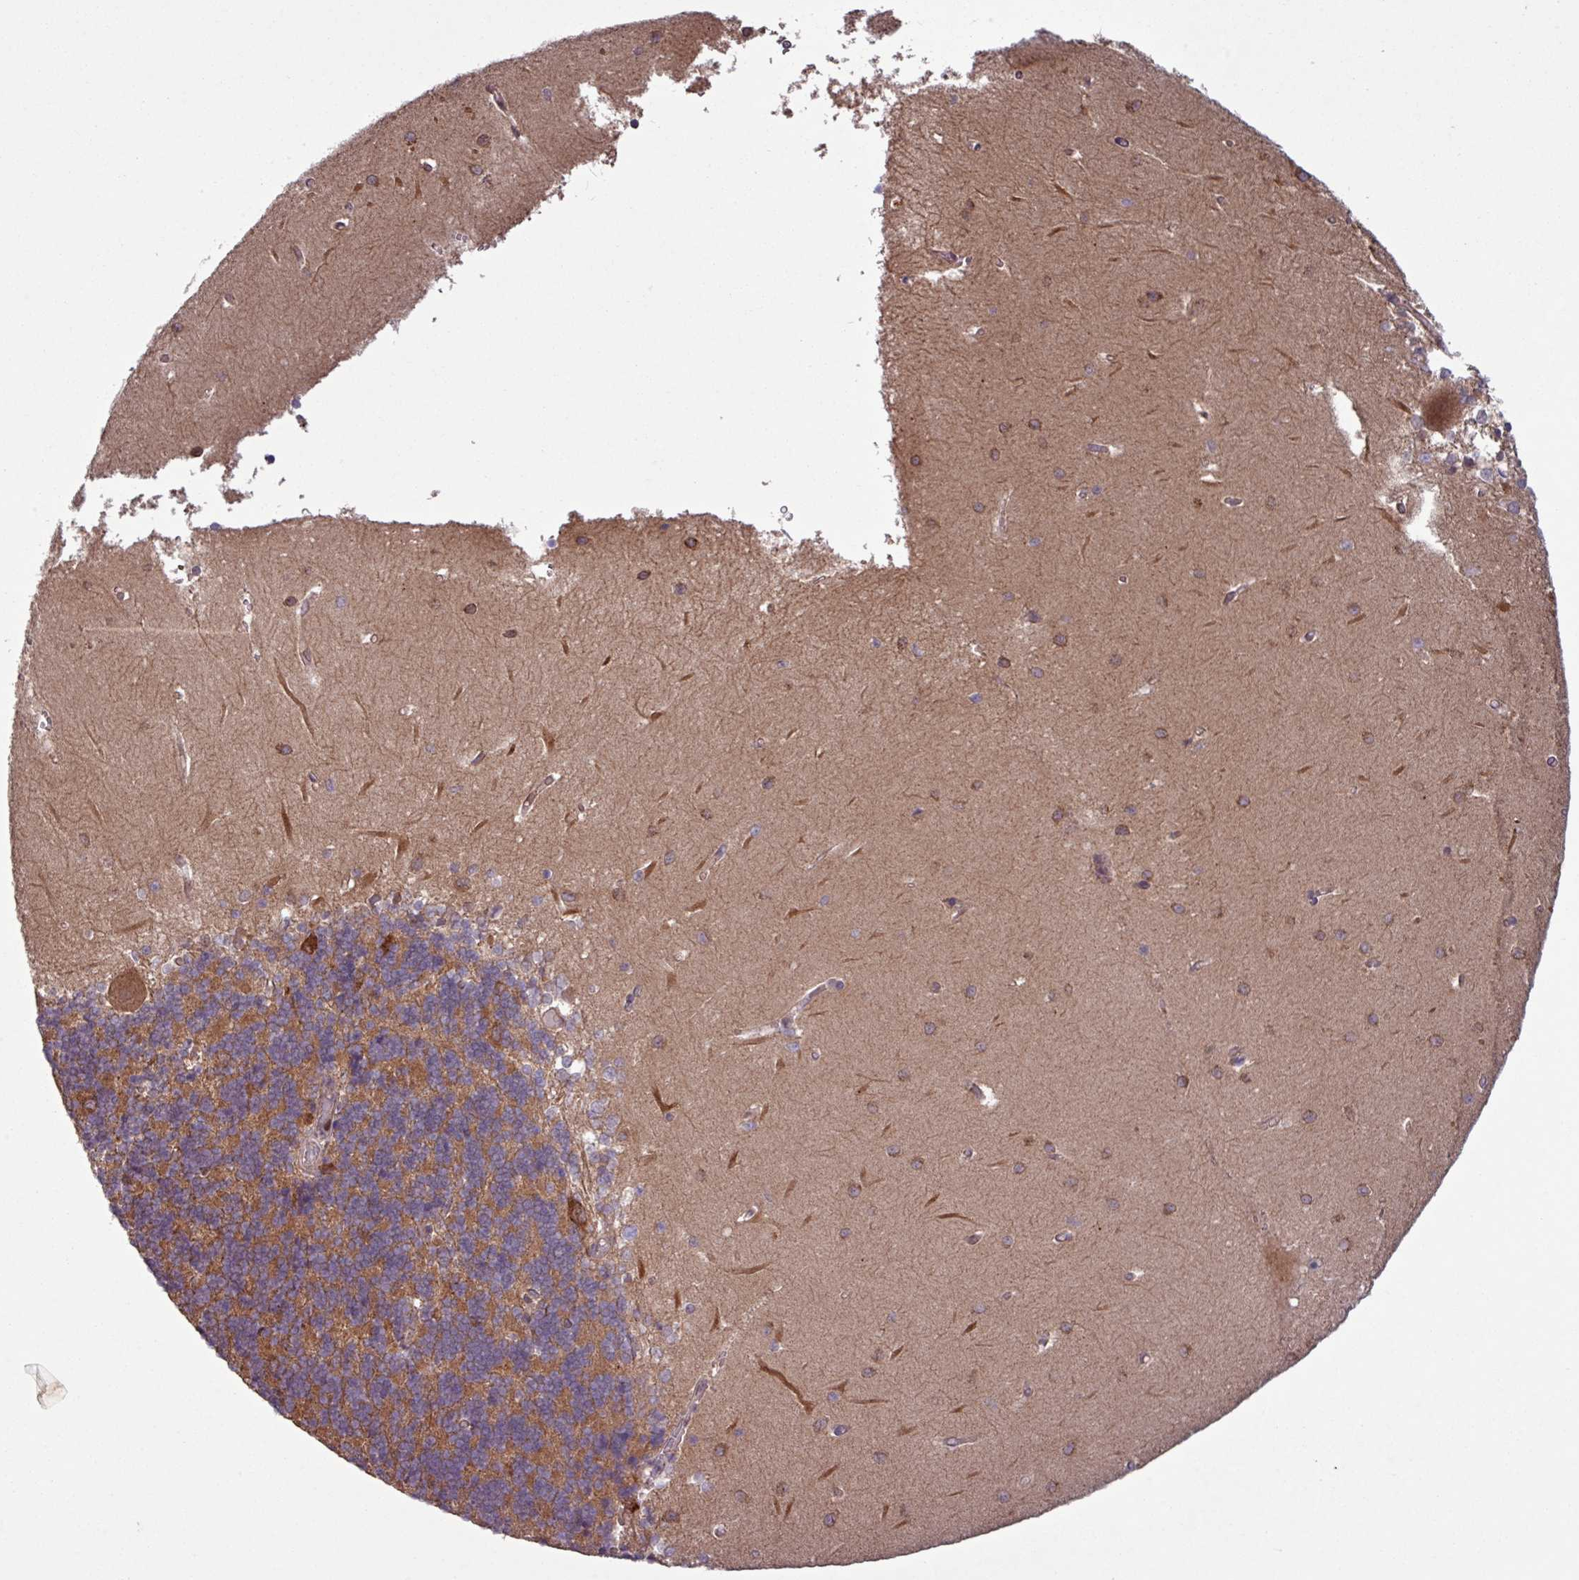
{"staining": {"intensity": "moderate", "quantity": ">75%", "location": "cytoplasmic/membranous"}, "tissue": "cerebellum", "cell_type": "Cells in granular layer", "image_type": "normal", "snomed": [{"axis": "morphology", "description": "Normal tissue, NOS"}, {"axis": "topography", "description": "Cerebellum"}], "caption": "Human cerebellum stained with a brown dye shows moderate cytoplasmic/membranous positive staining in approximately >75% of cells in granular layer.", "gene": "PDPR", "patient": {"sex": "male", "age": 37}}